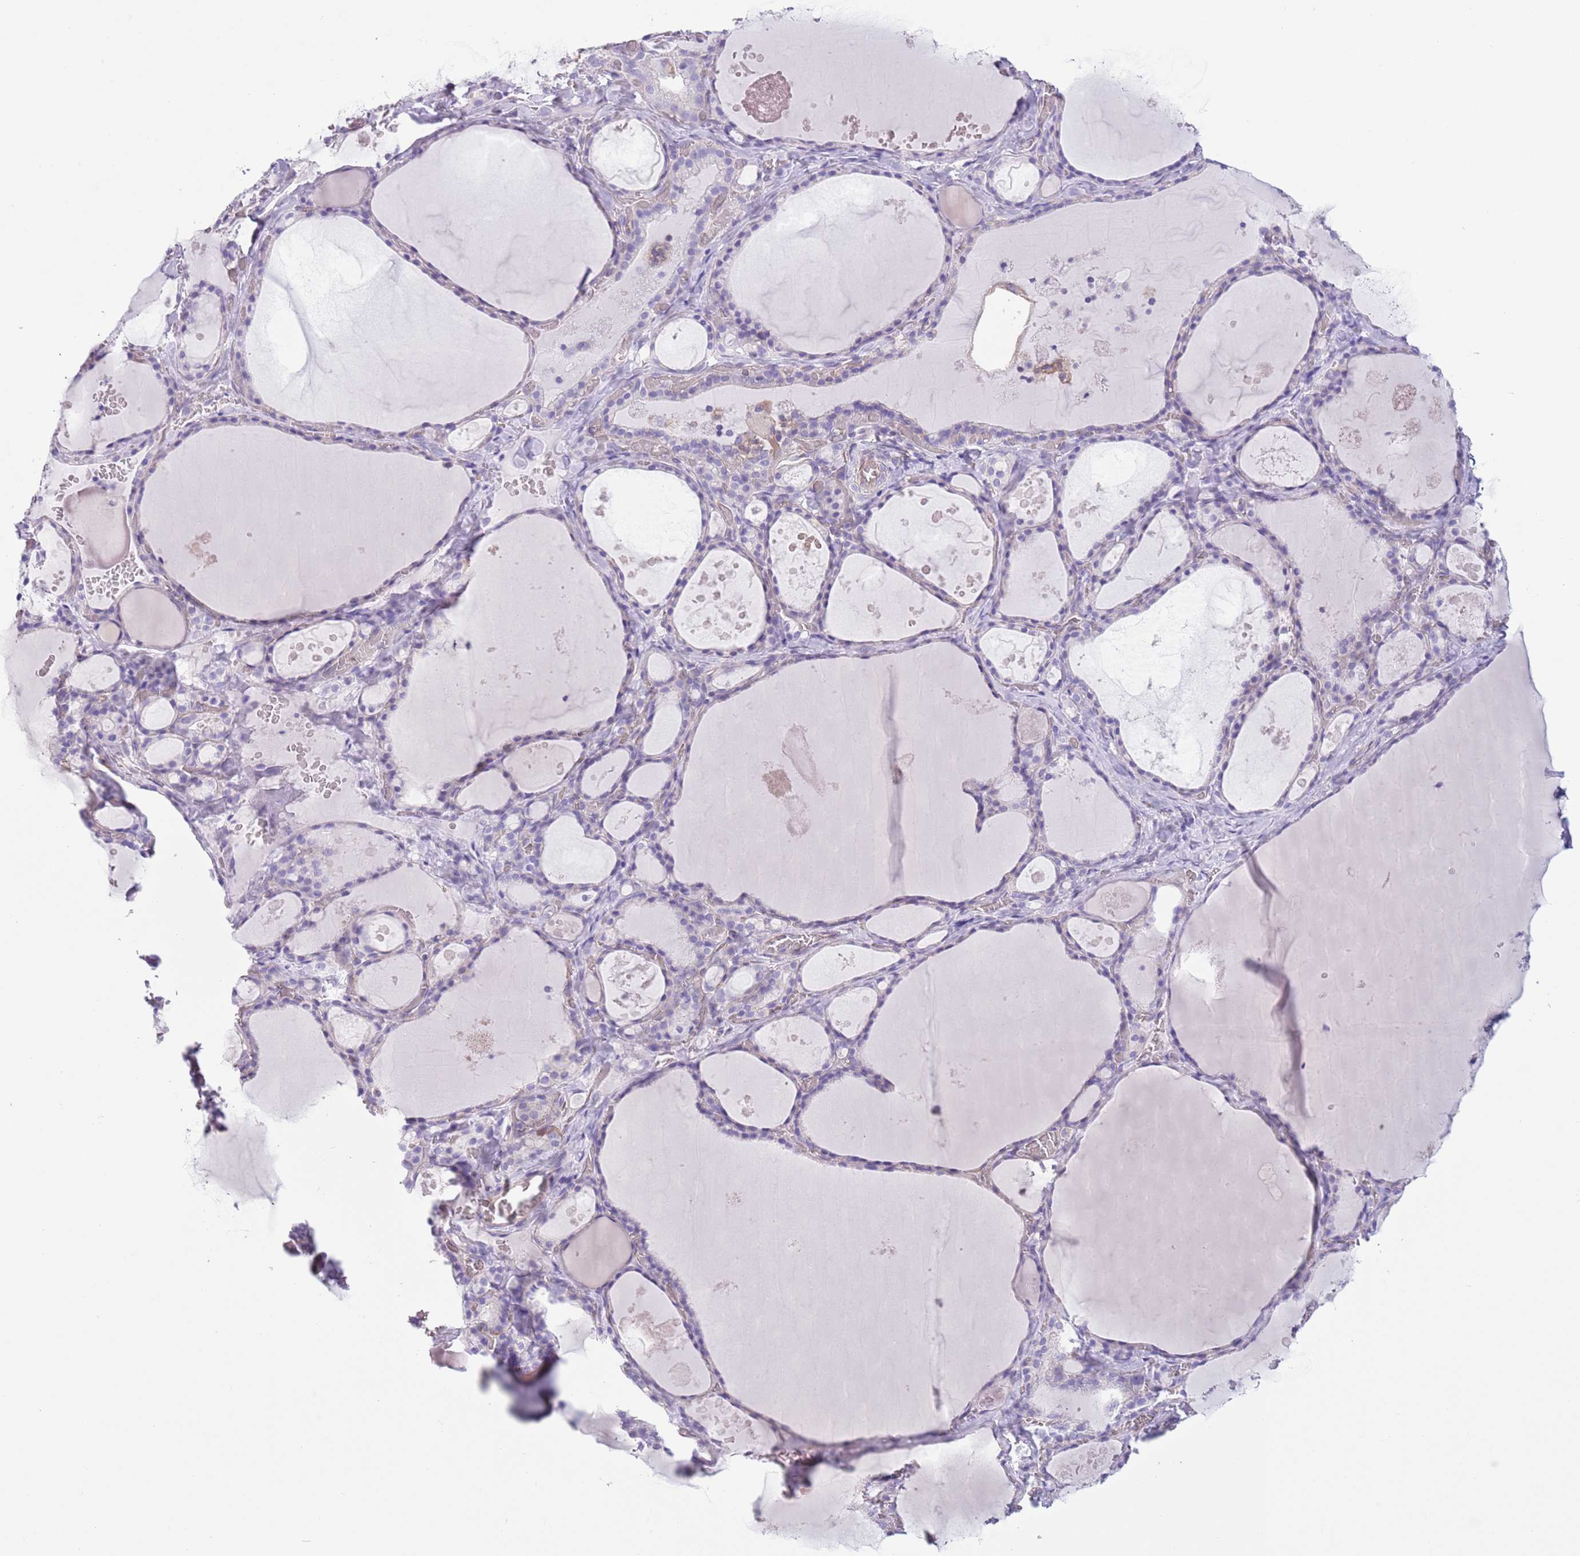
{"staining": {"intensity": "negative", "quantity": "none", "location": "none"}, "tissue": "thyroid gland", "cell_type": "Glandular cells", "image_type": "normal", "snomed": [{"axis": "morphology", "description": "Normal tissue, NOS"}, {"axis": "topography", "description": "Thyroid gland"}], "caption": "This is an immunohistochemistry (IHC) histopathology image of normal thyroid gland. There is no positivity in glandular cells.", "gene": "RBP3", "patient": {"sex": "male", "age": 56}}